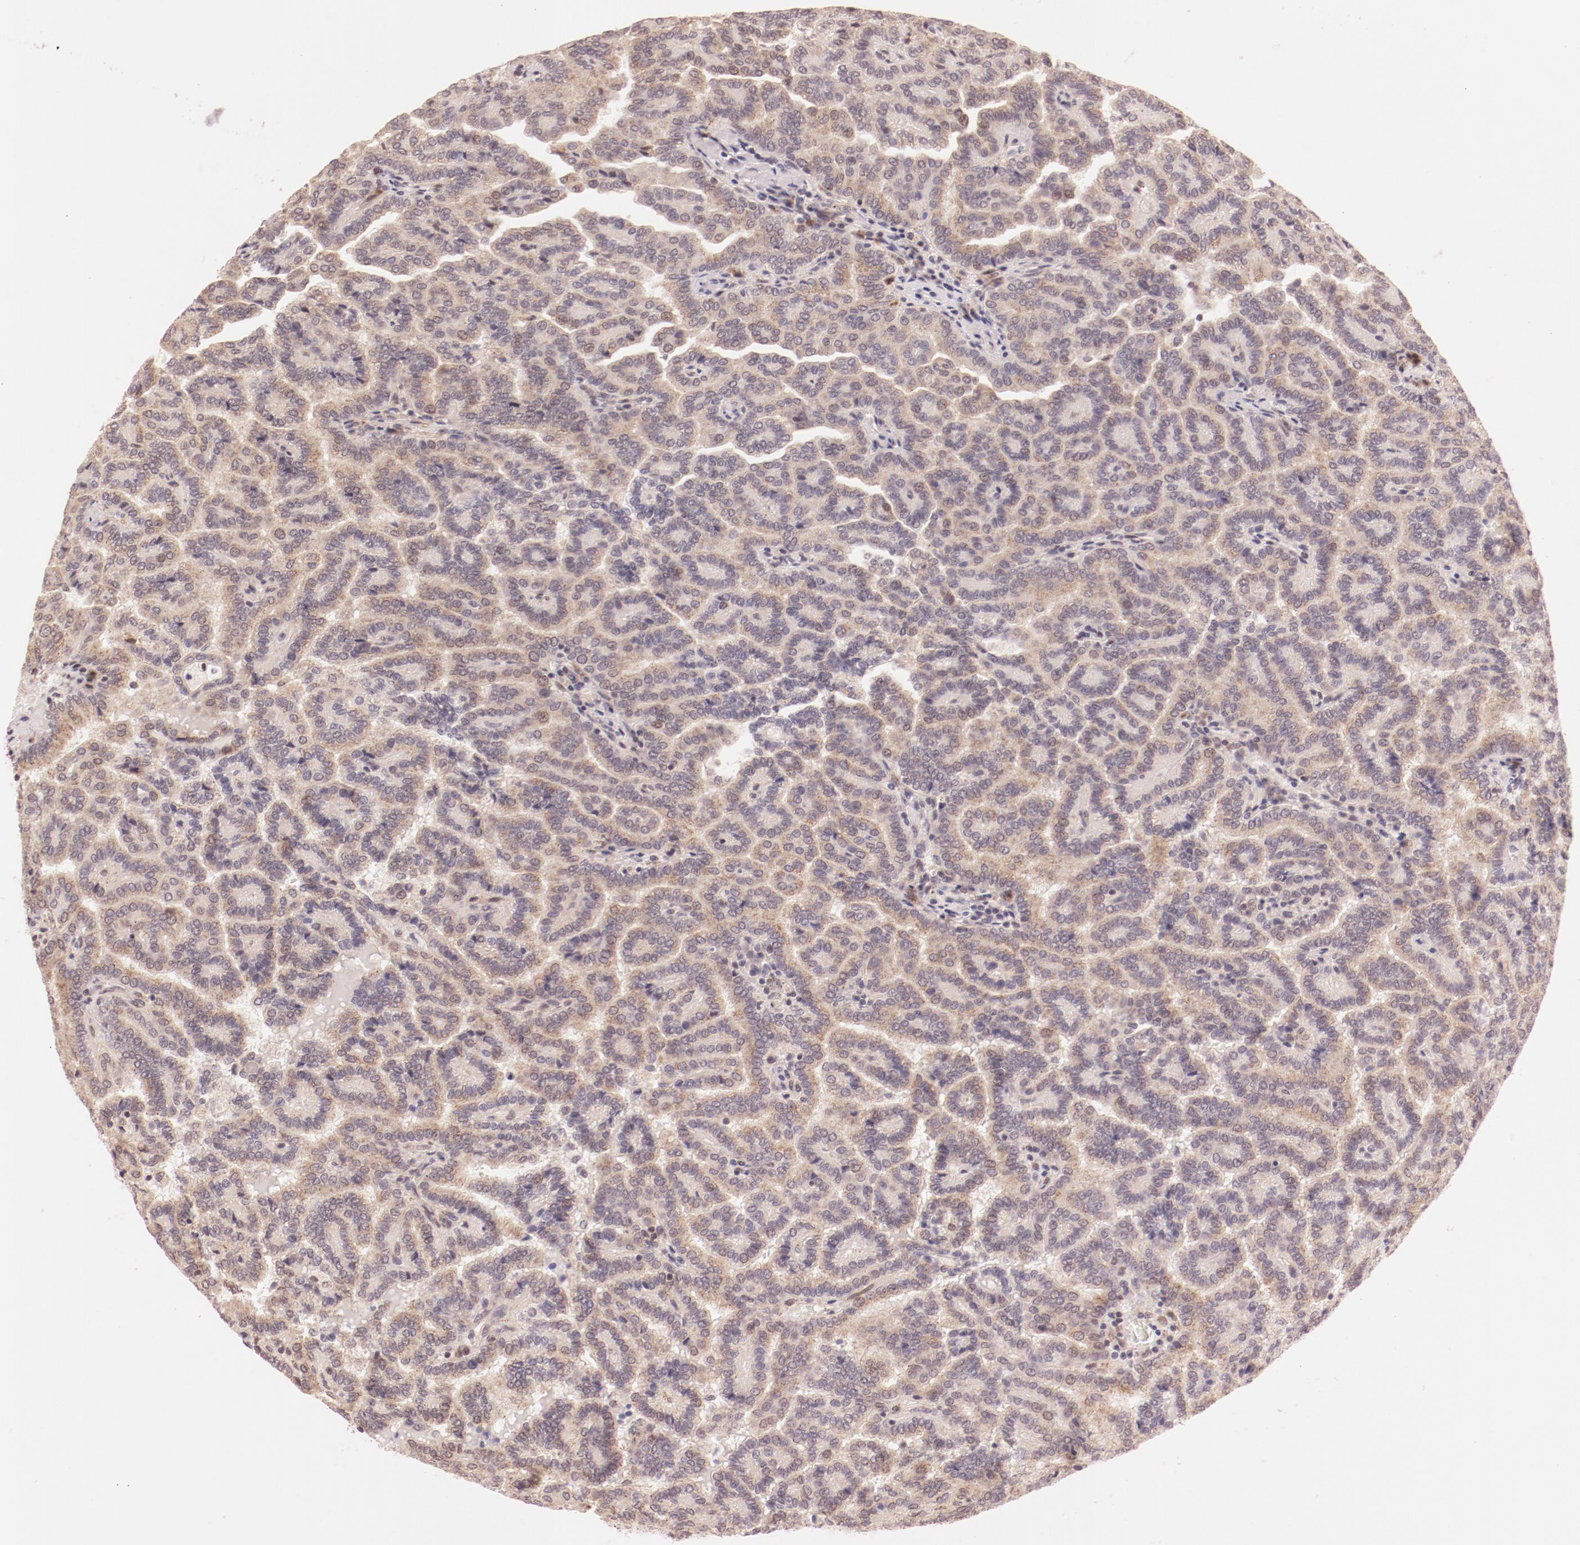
{"staining": {"intensity": "weak", "quantity": ">75%", "location": "cytoplasmic/membranous"}, "tissue": "renal cancer", "cell_type": "Tumor cells", "image_type": "cancer", "snomed": [{"axis": "morphology", "description": "Adenocarcinoma, NOS"}, {"axis": "topography", "description": "Kidney"}], "caption": "Brown immunohistochemical staining in renal cancer shows weak cytoplasmic/membranous staining in about >75% of tumor cells. (brown staining indicates protein expression, while blue staining denotes nuclei).", "gene": "RPL12", "patient": {"sex": "male", "age": 61}}